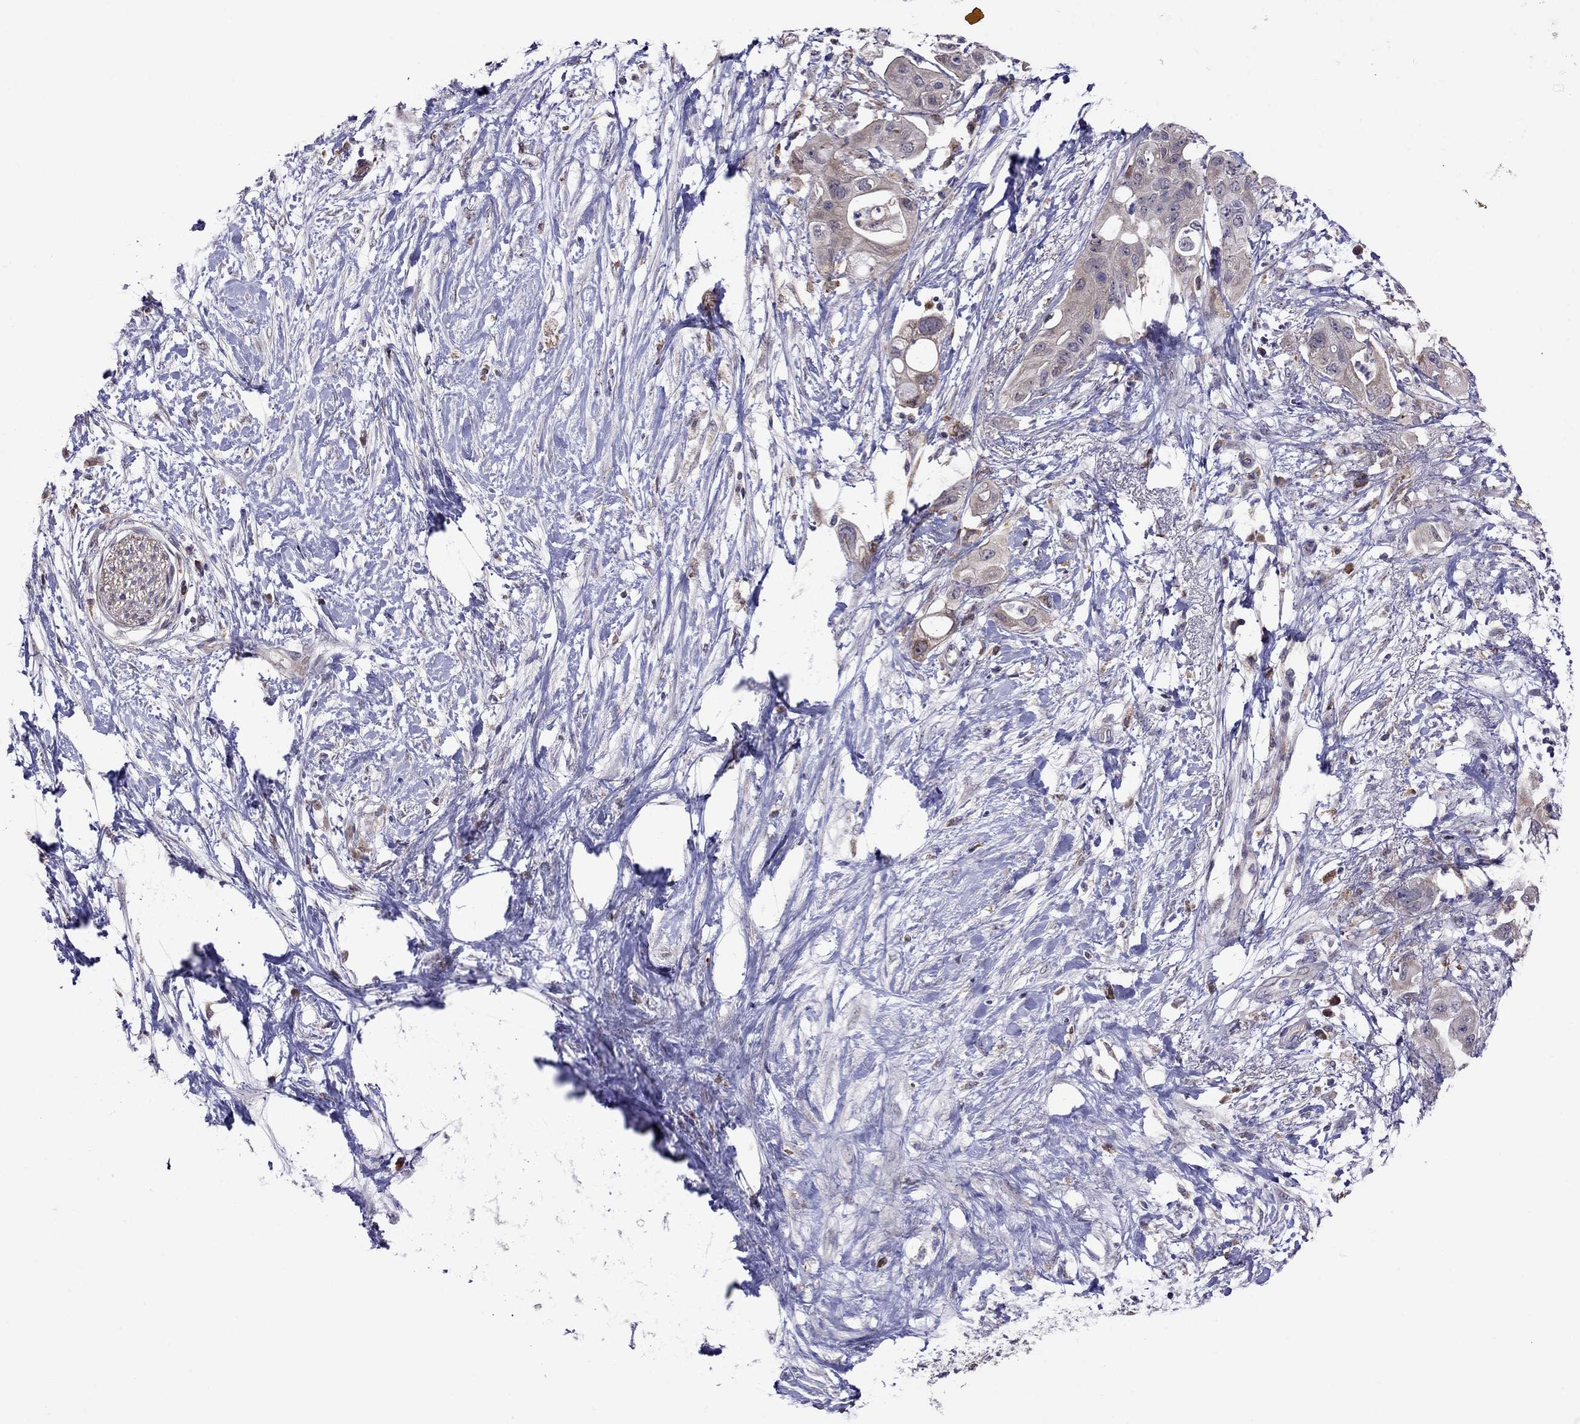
{"staining": {"intensity": "strong", "quantity": "25%-75%", "location": "cytoplasmic/membranous"}, "tissue": "pancreatic cancer", "cell_type": "Tumor cells", "image_type": "cancer", "snomed": [{"axis": "morphology", "description": "Adenocarcinoma, NOS"}, {"axis": "topography", "description": "Pancreas"}], "caption": "Pancreatic adenocarcinoma tissue displays strong cytoplasmic/membranous positivity in approximately 25%-75% of tumor cells, visualized by immunohistochemistry. (IHC, brightfield microscopy, high magnification).", "gene": "ADAM28", "patient": {"sex": "female", "age": 72}}